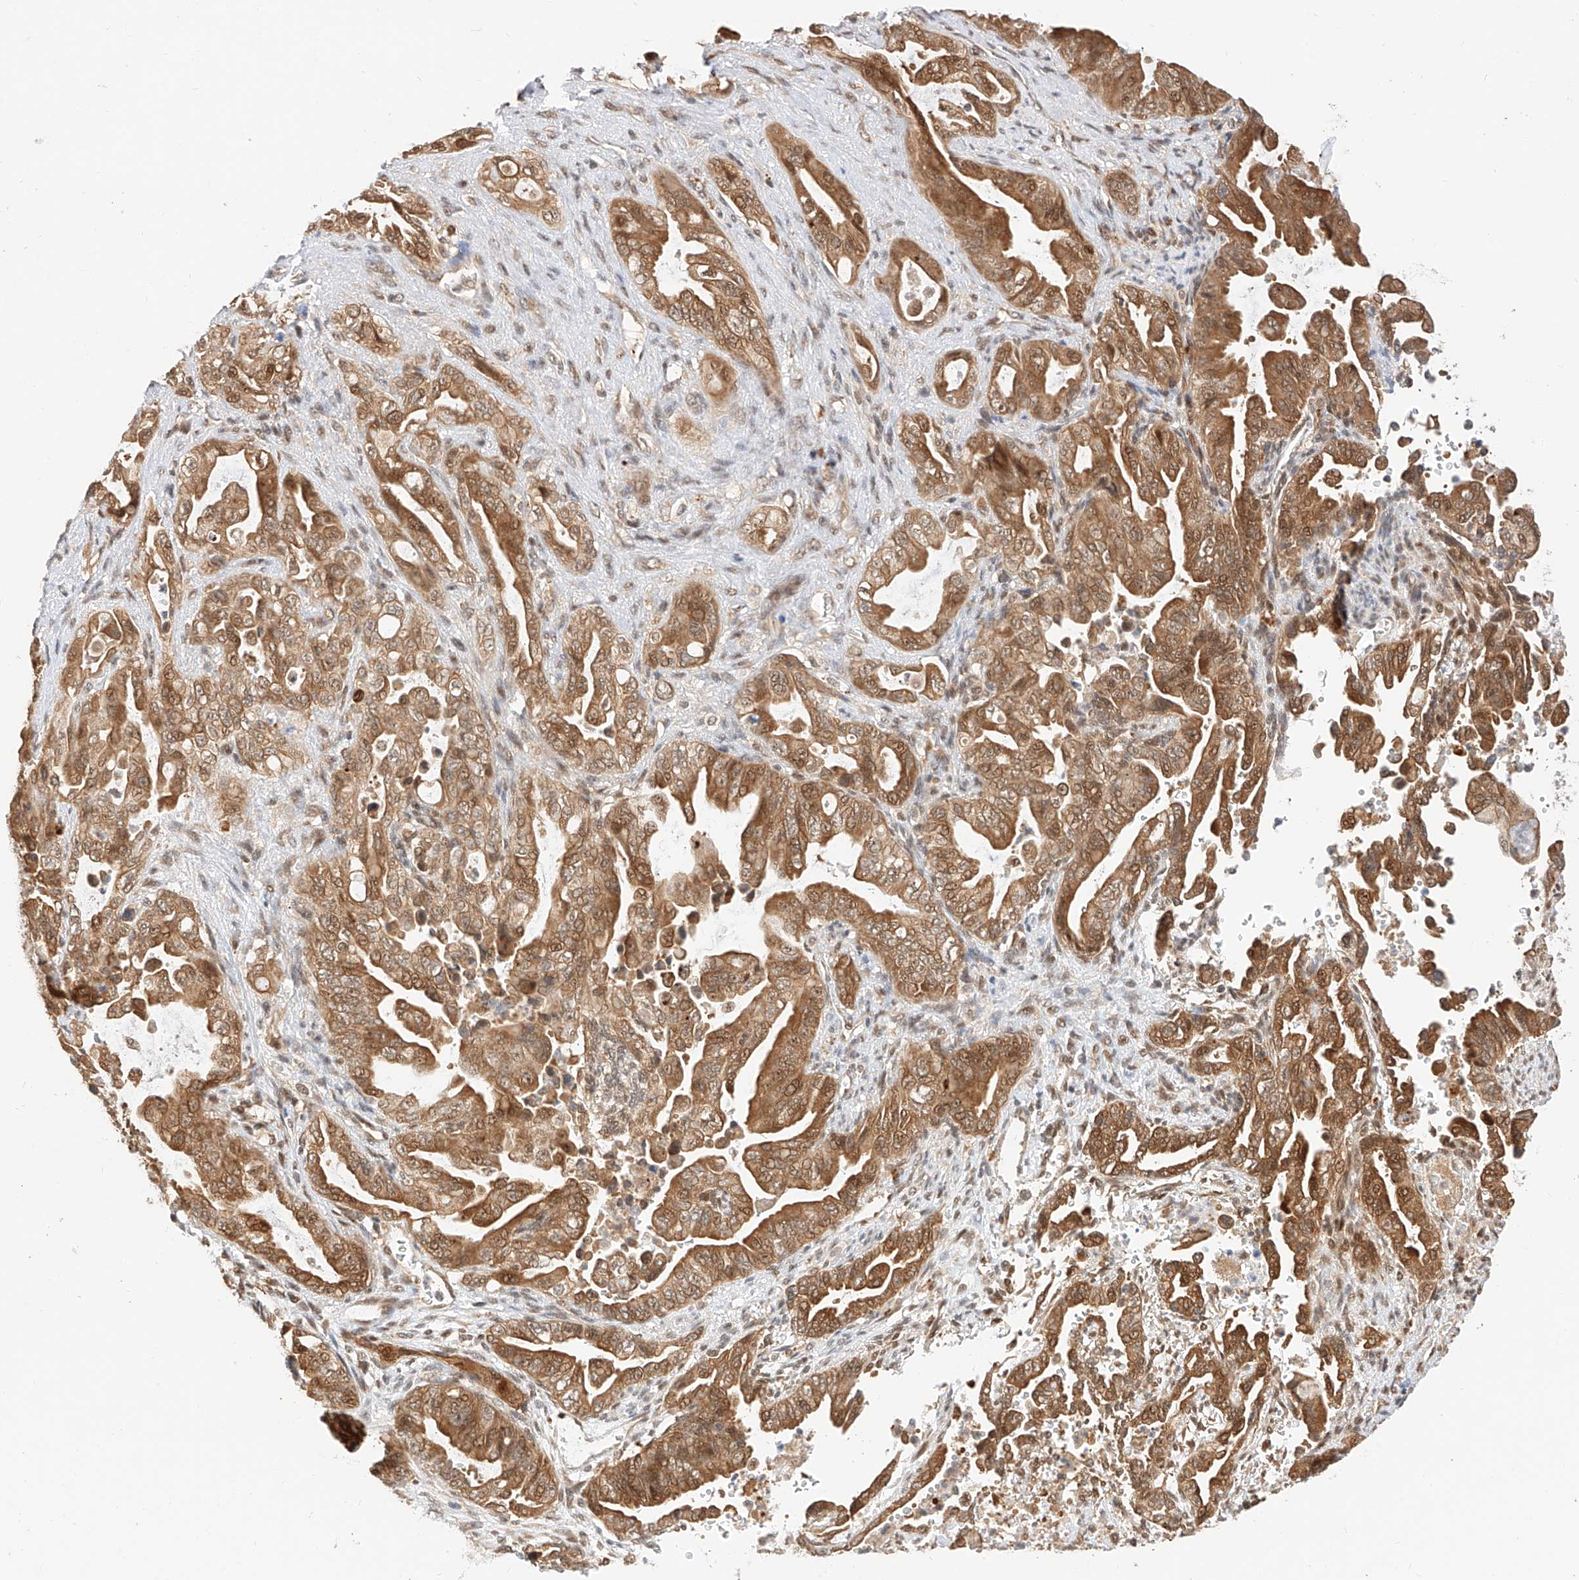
{"staining": {"intensity": "moderate", "quantity": ">75%", "location": "cytoplasmic/membranous,nuclear"}, "tissue": "pancreatic cancer", "cell_type": "Tumor cells", "image_type": "cancer", "snomed": [{"axis": "morphology", "description": "Adenocarcinoma, NOS"}, {"axis": "topography", "description": "Pancreas"}], "caption": "Immunohistochemical staining of pancreatic cancer demonstrates moderate cytoplasmic/membranous and nuclear protein expression in approximately >75% of tumor cells.", "gene": "EIF4H", "patient": {"sex": "male", "age": 70}}